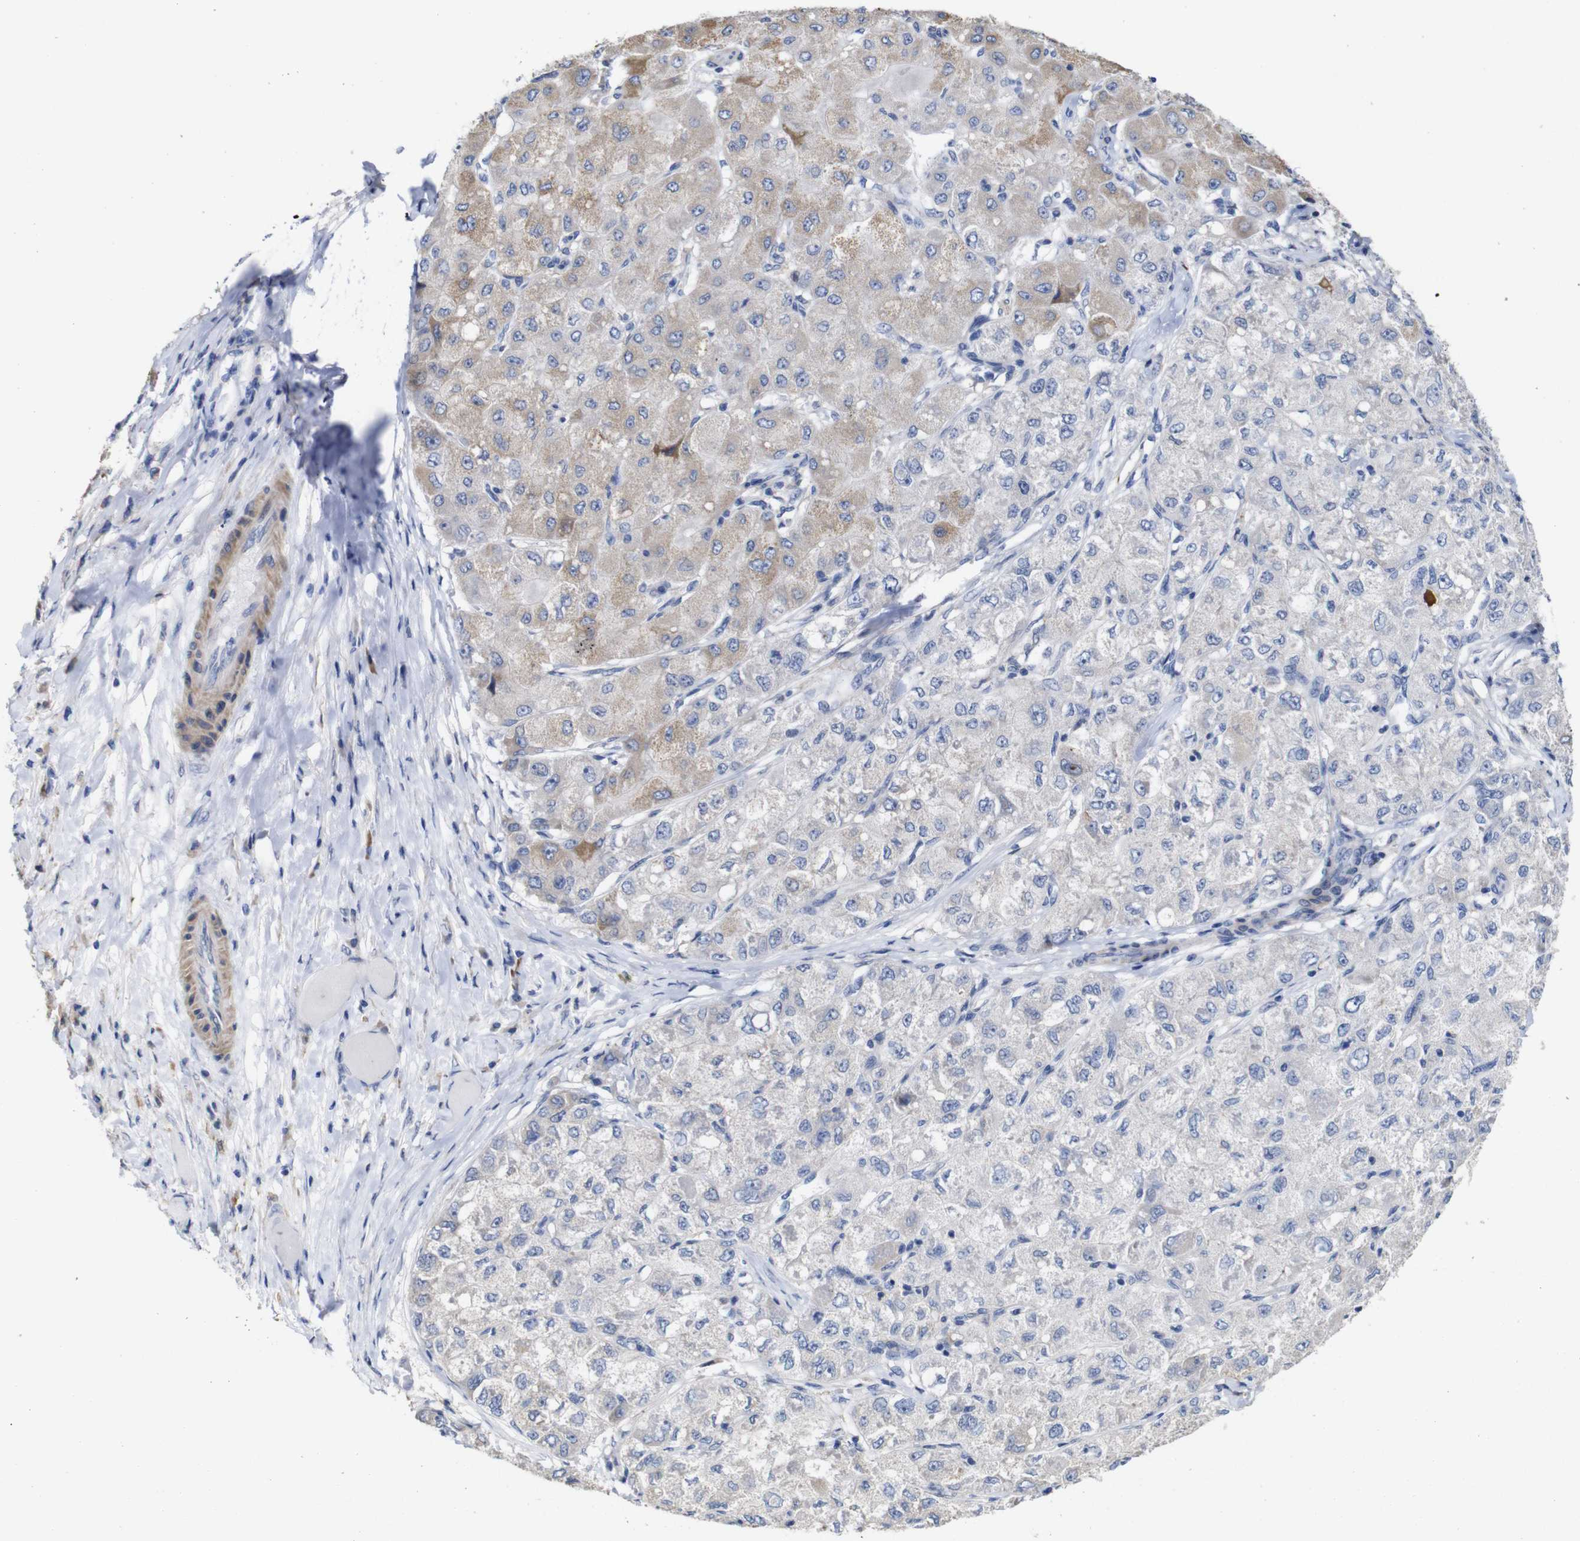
{"staining": {"intensity": "weak", "quantity": "<25%", "location": "cytoplasmic/membranous"}, "tissue": "liver cancer", "cell_type": "Tumor cells", "image_type": "cancer", "snomed": [{"axis": "morphology", "description": "Carcinoma, Hepatocellular, NOS"}, {"axis": "topography", "description": "Liver"}], "caption": "Human liver hepatocellular carcinoma stained for a protein using immunohistochemistry (IHC) exhibits no staining in tumor cells.", "gene": "TCEAL9", "patient": {"sex": "male", "age": 80}}